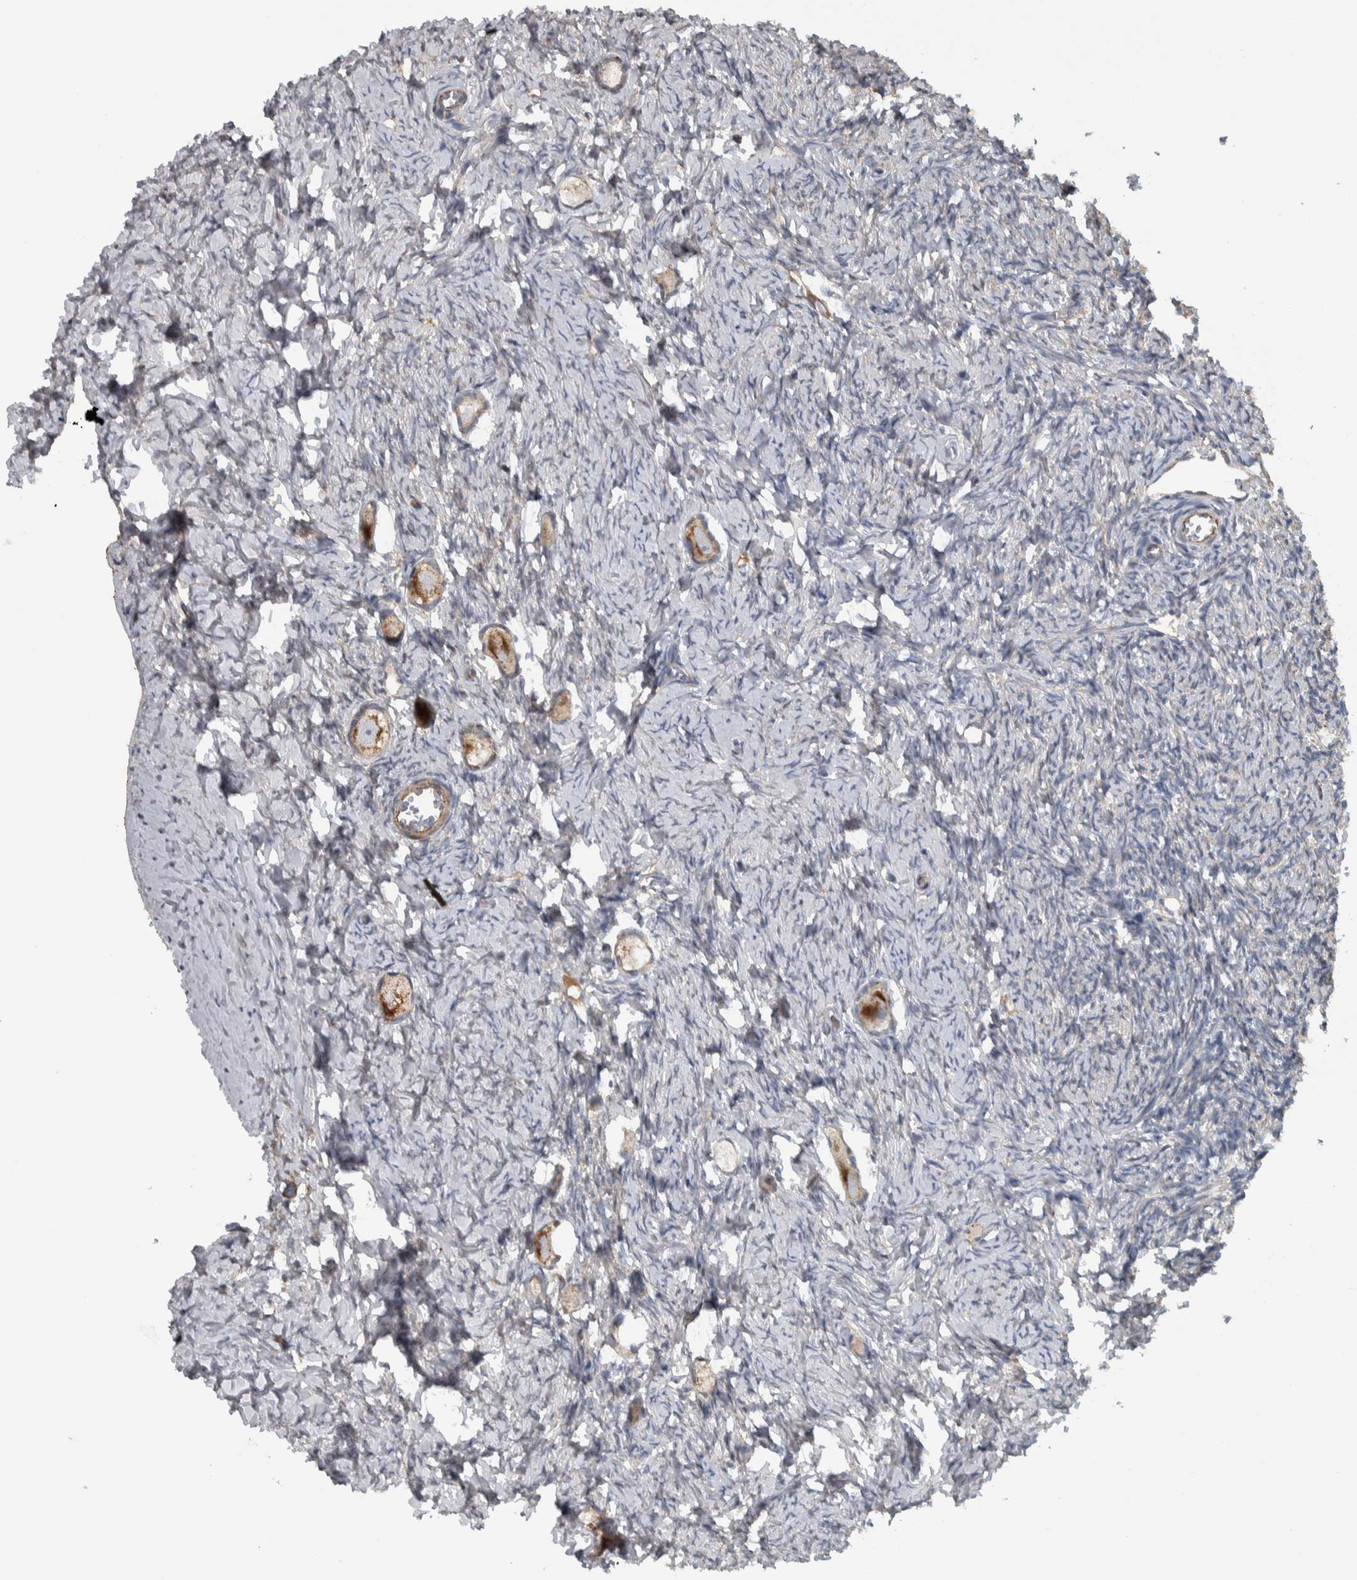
{"staining": {"intensity": "moderate", "quantity": ">75%", "location": "cytoplasmic/membranous"}, "tissue": "ovary", "cell_type": "Follicle cells", "image_type": "normal", "snomed": [{"axis": "morphology", "description": "Normal tissue, NOS"}, {"axis": "topography", "description": "Ovary"}], "caption": "IHC photomicrograph of benign ovary: ovary stained using immunohistochemistry (IHC) reveals medium levels of moderate protein expression localized specifically in the cytoplasmic/membranous of follicle cells, appearing as a cytoplasmic/membranous brown color.", "gene": "NT5C2", "patient": {"sex": "female", "age": 27}}